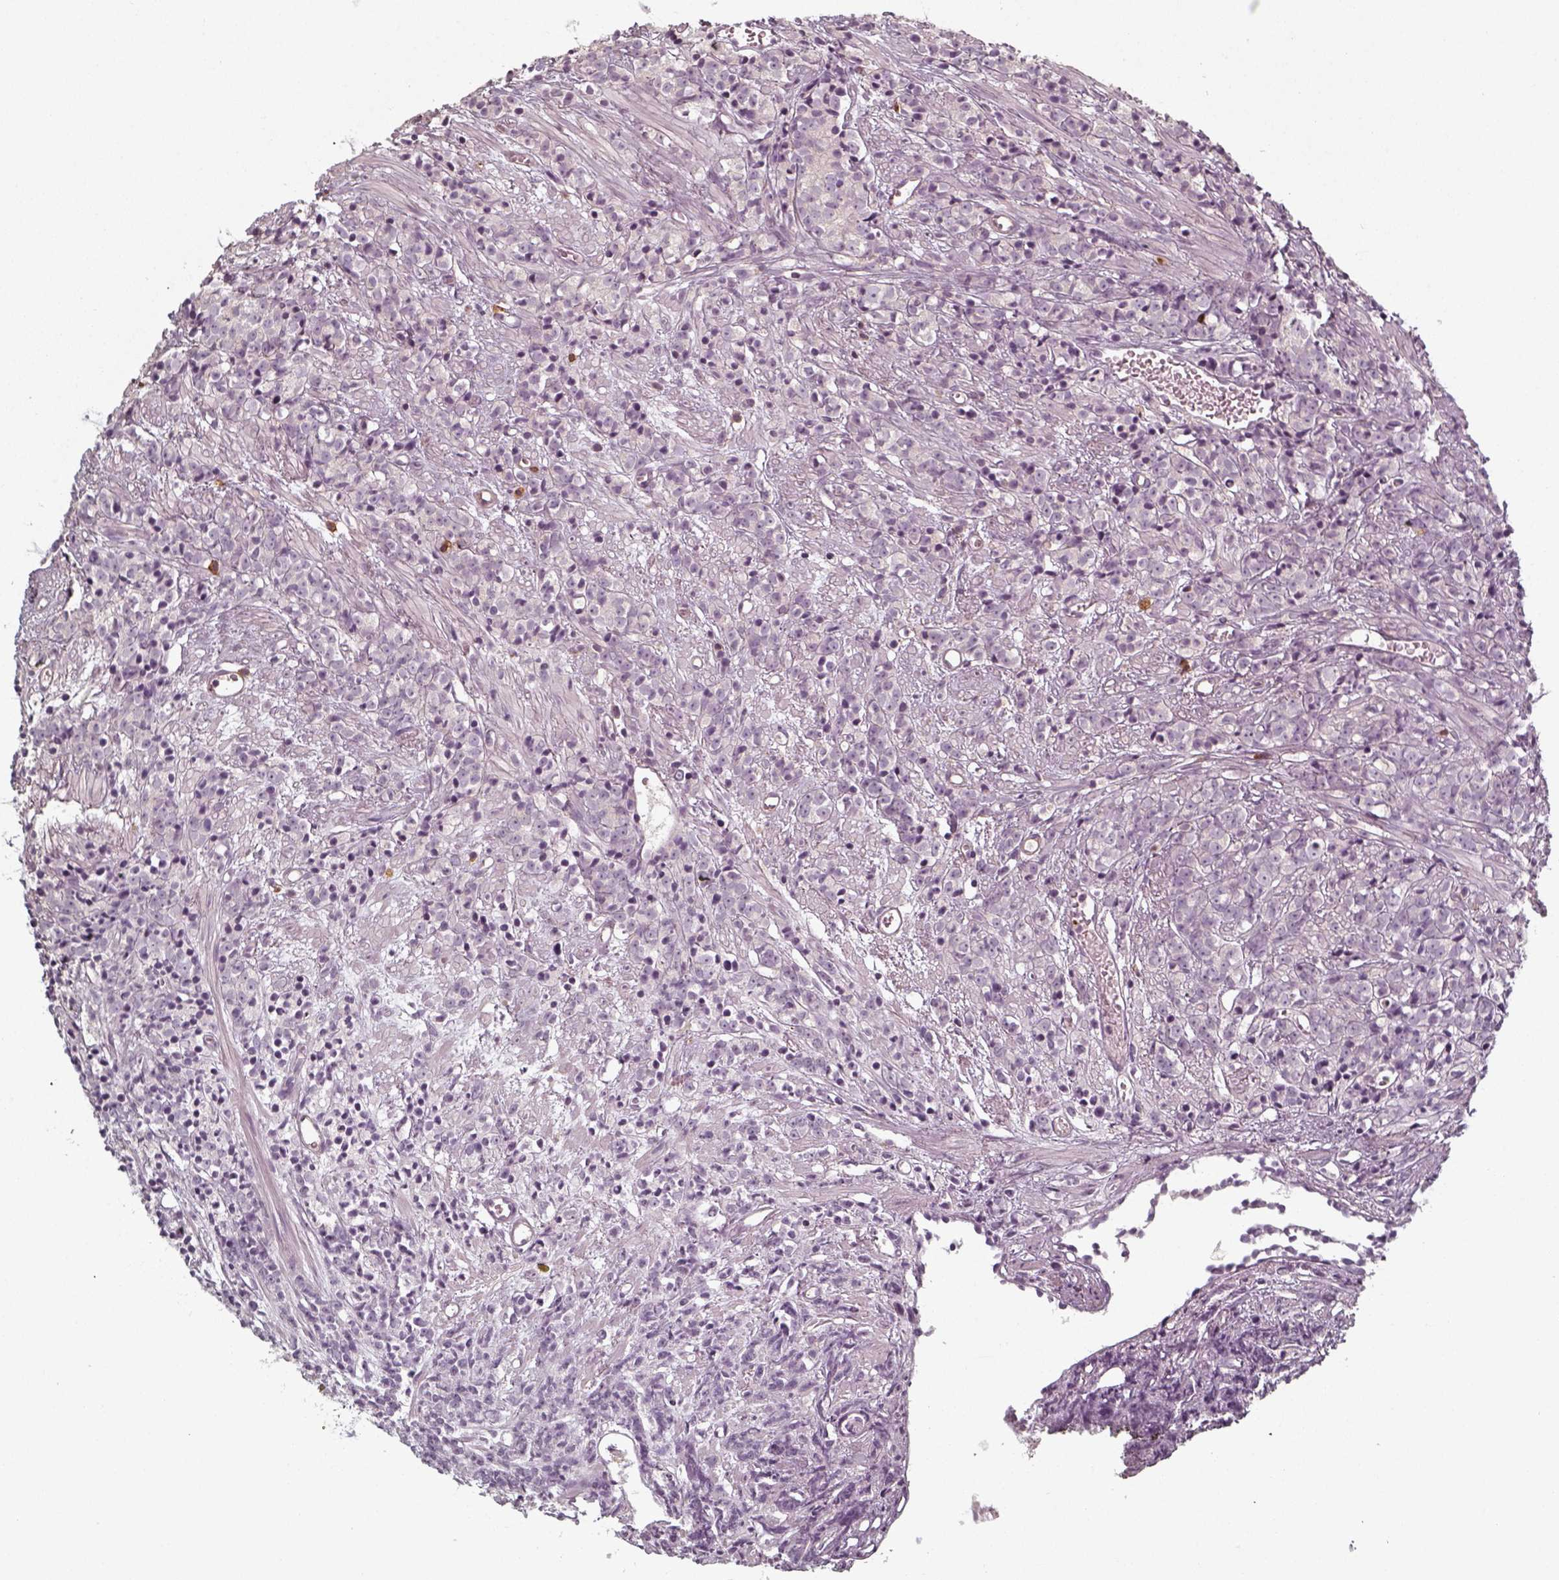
{"staining": {"intensity": "negative", "quantity": "none", "location": "none"}, "tissue": "prostate cancer", "cell_type": "Tumor cells", "image_type": "cancer", "snomed": [{"axis": "morphology", "description": "Adenocarcinoma, High grade"}, {"axis": "topography", "description": "Prostate"}], "caption": "The photomicrograph displays no significant expression in tumor cells of high-grade adenocarcinoma (prostate). Brightfield microscopy of immunohistochemistry (IHC) stained with DAB (3,3'-diaminobenzidine) (brown) and hematoxylin (blue), captured at high magnification.", "gene": "UNC13D", "patient": {"sex": "male", "age": 81}}